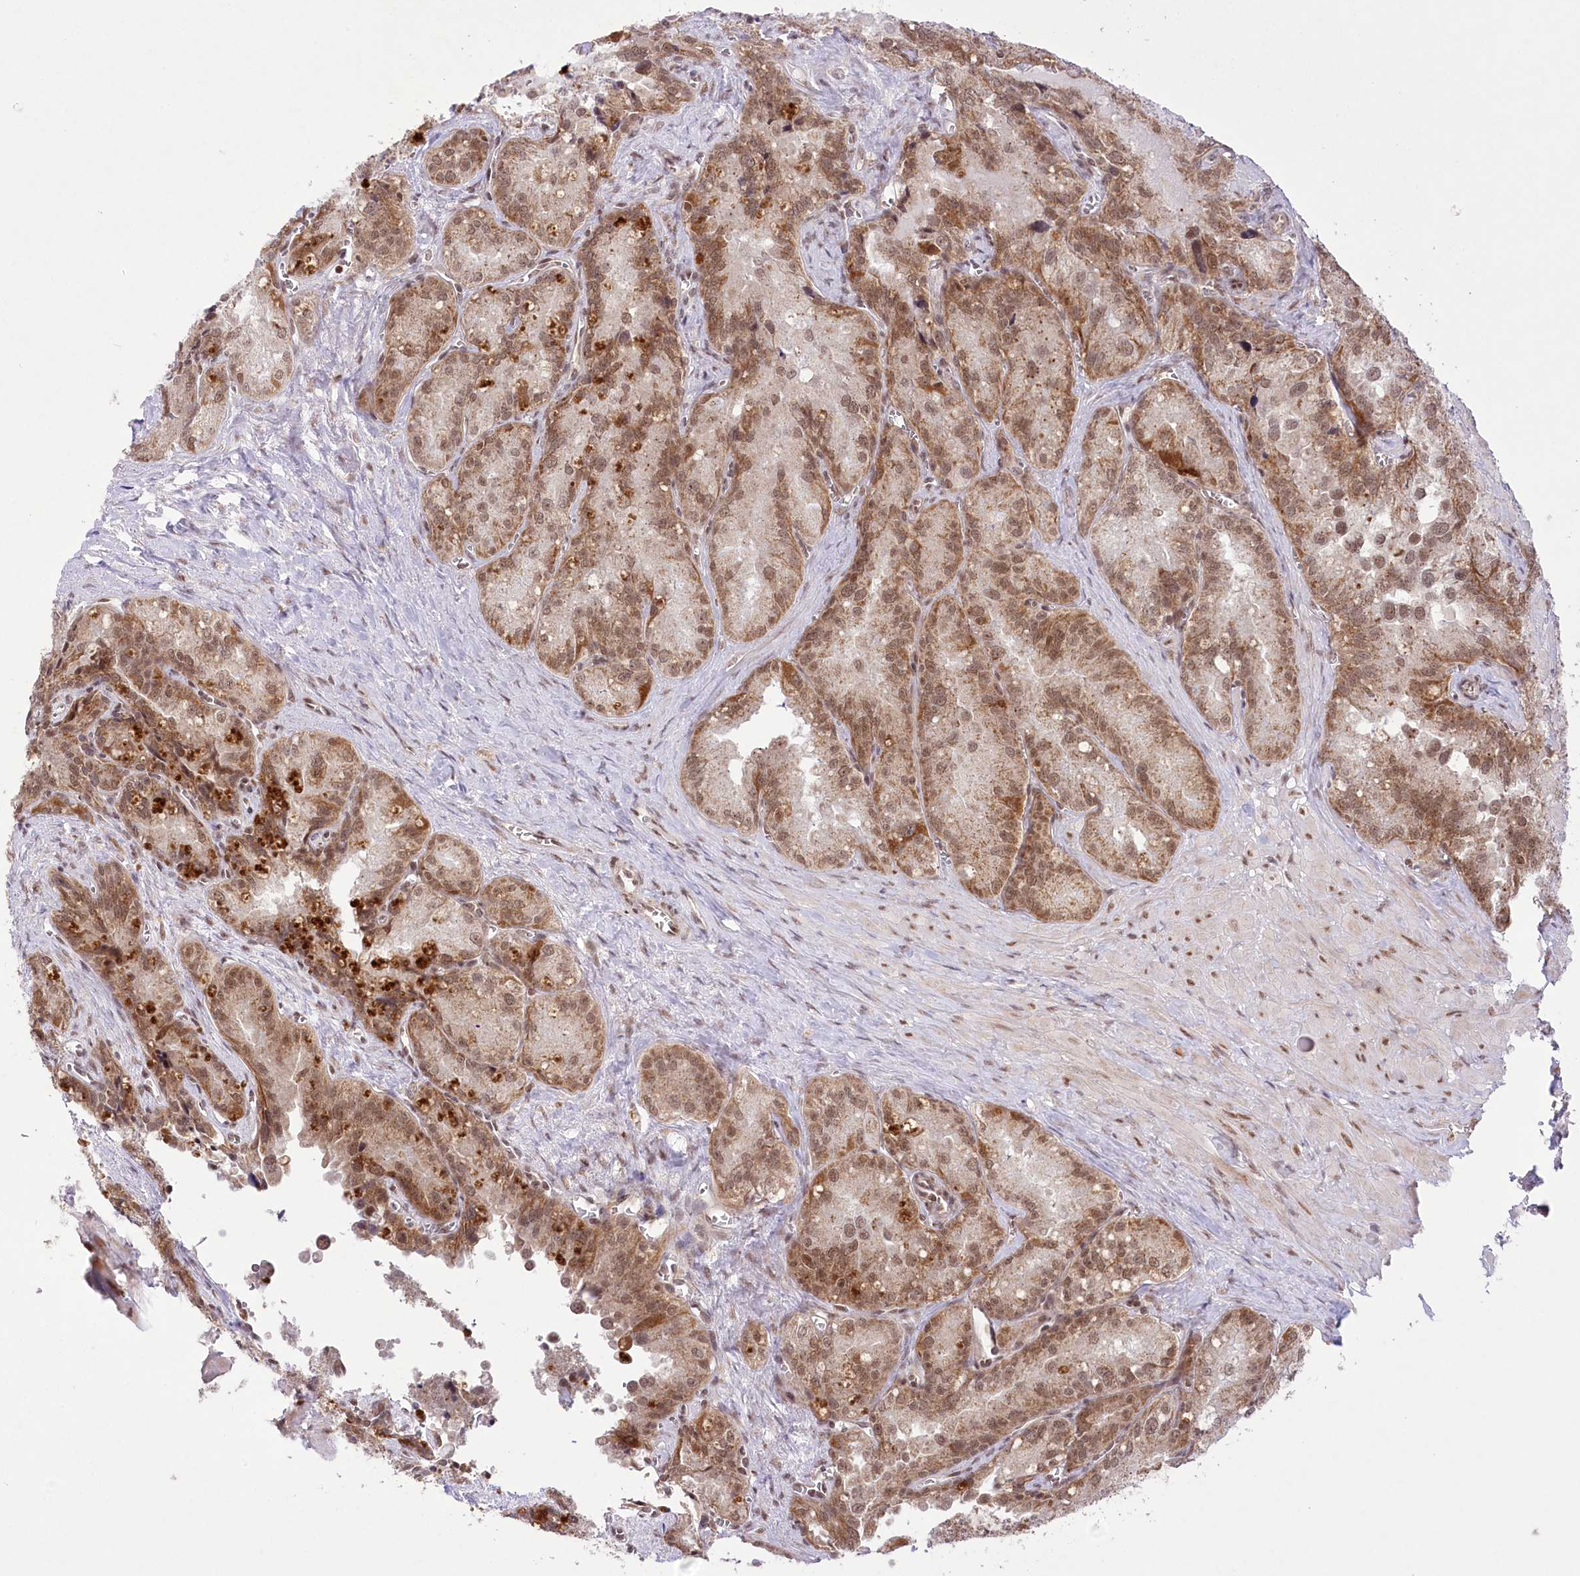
{"staining": {"intensity": "moderate", "quantity": ">75%", "location": "cytoplasmic/membranous,nuclear"}, "tissue": "seminal vesicle", "cell_type": "Glandular cells", "image_type": "normal", "snomed": [{"axis": "morphology", "description": "Normal tissue, NOS"}, {"axis": "topography", "description": "Seminal veicle"}], "caption": "Seminal vesicle stained with DAB IHC demonstrates medium levels of moderate cytoplasmic/membranous,nuclear staining in about >75% of glandular cells. (Brightfield microscopy of DAB IHC at high magnification).", "gene": "ZMAT2", "patient": {"sex": "male", "age": 62}}